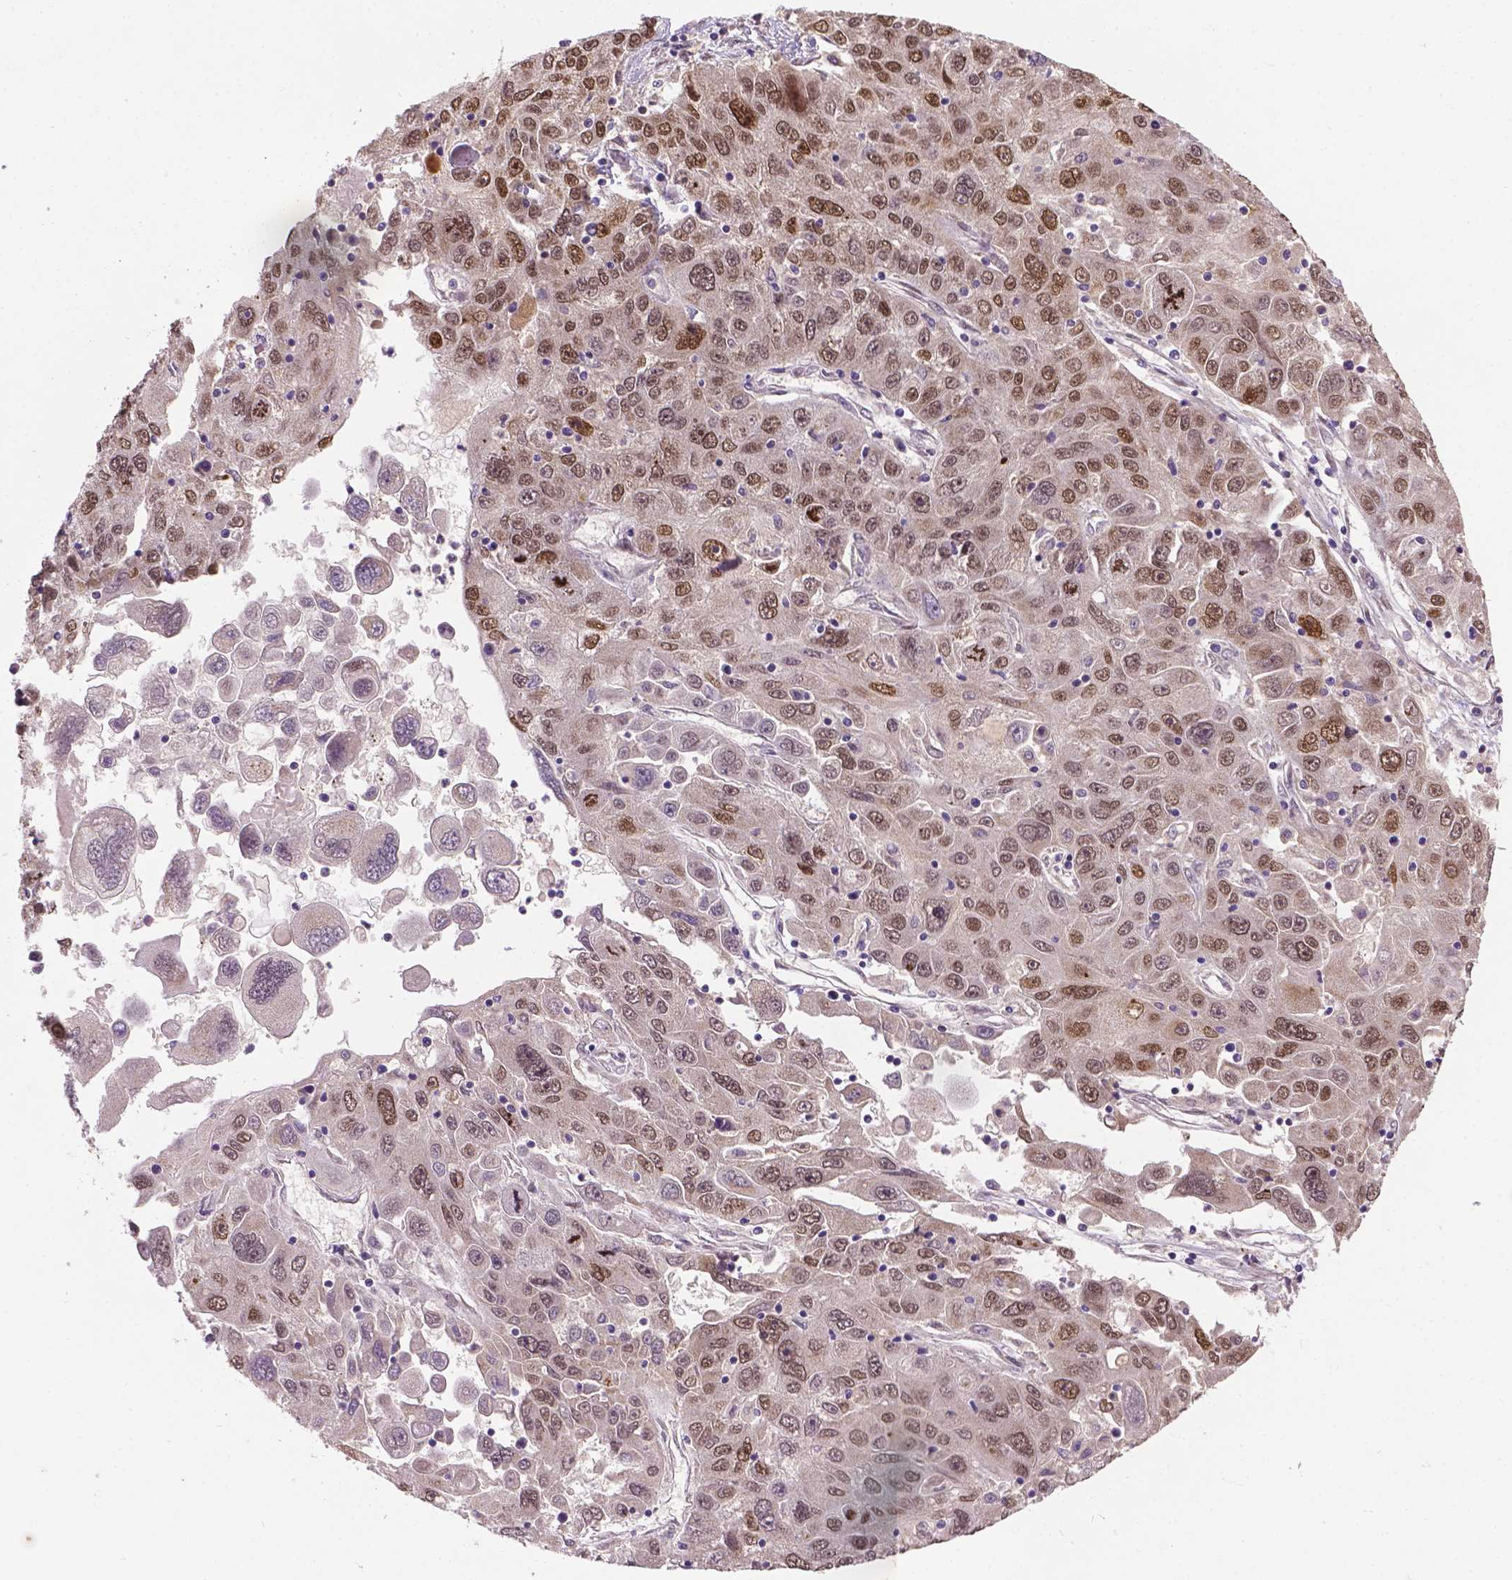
{"staining": {"intensity": "moderate", "quantity": ">75%", "location": "nuclear"}, "tissue": "stomach cancer", "cell_type": "Tumor cells", "image_type": "cancer", "snomed": [{"axis": "morphology", "description": "Adenocarcinoma, NOS"}, {"axis": "topography", "description": "Stomach"}], "caption": "Immunohistochemical staining of stomach adenocarcinoma demonstrates moderate nuclear protein expression in approximately >75% of tumor cells.", "gene": "IRF6", "patient": {"sex": "male", "age": 56}}